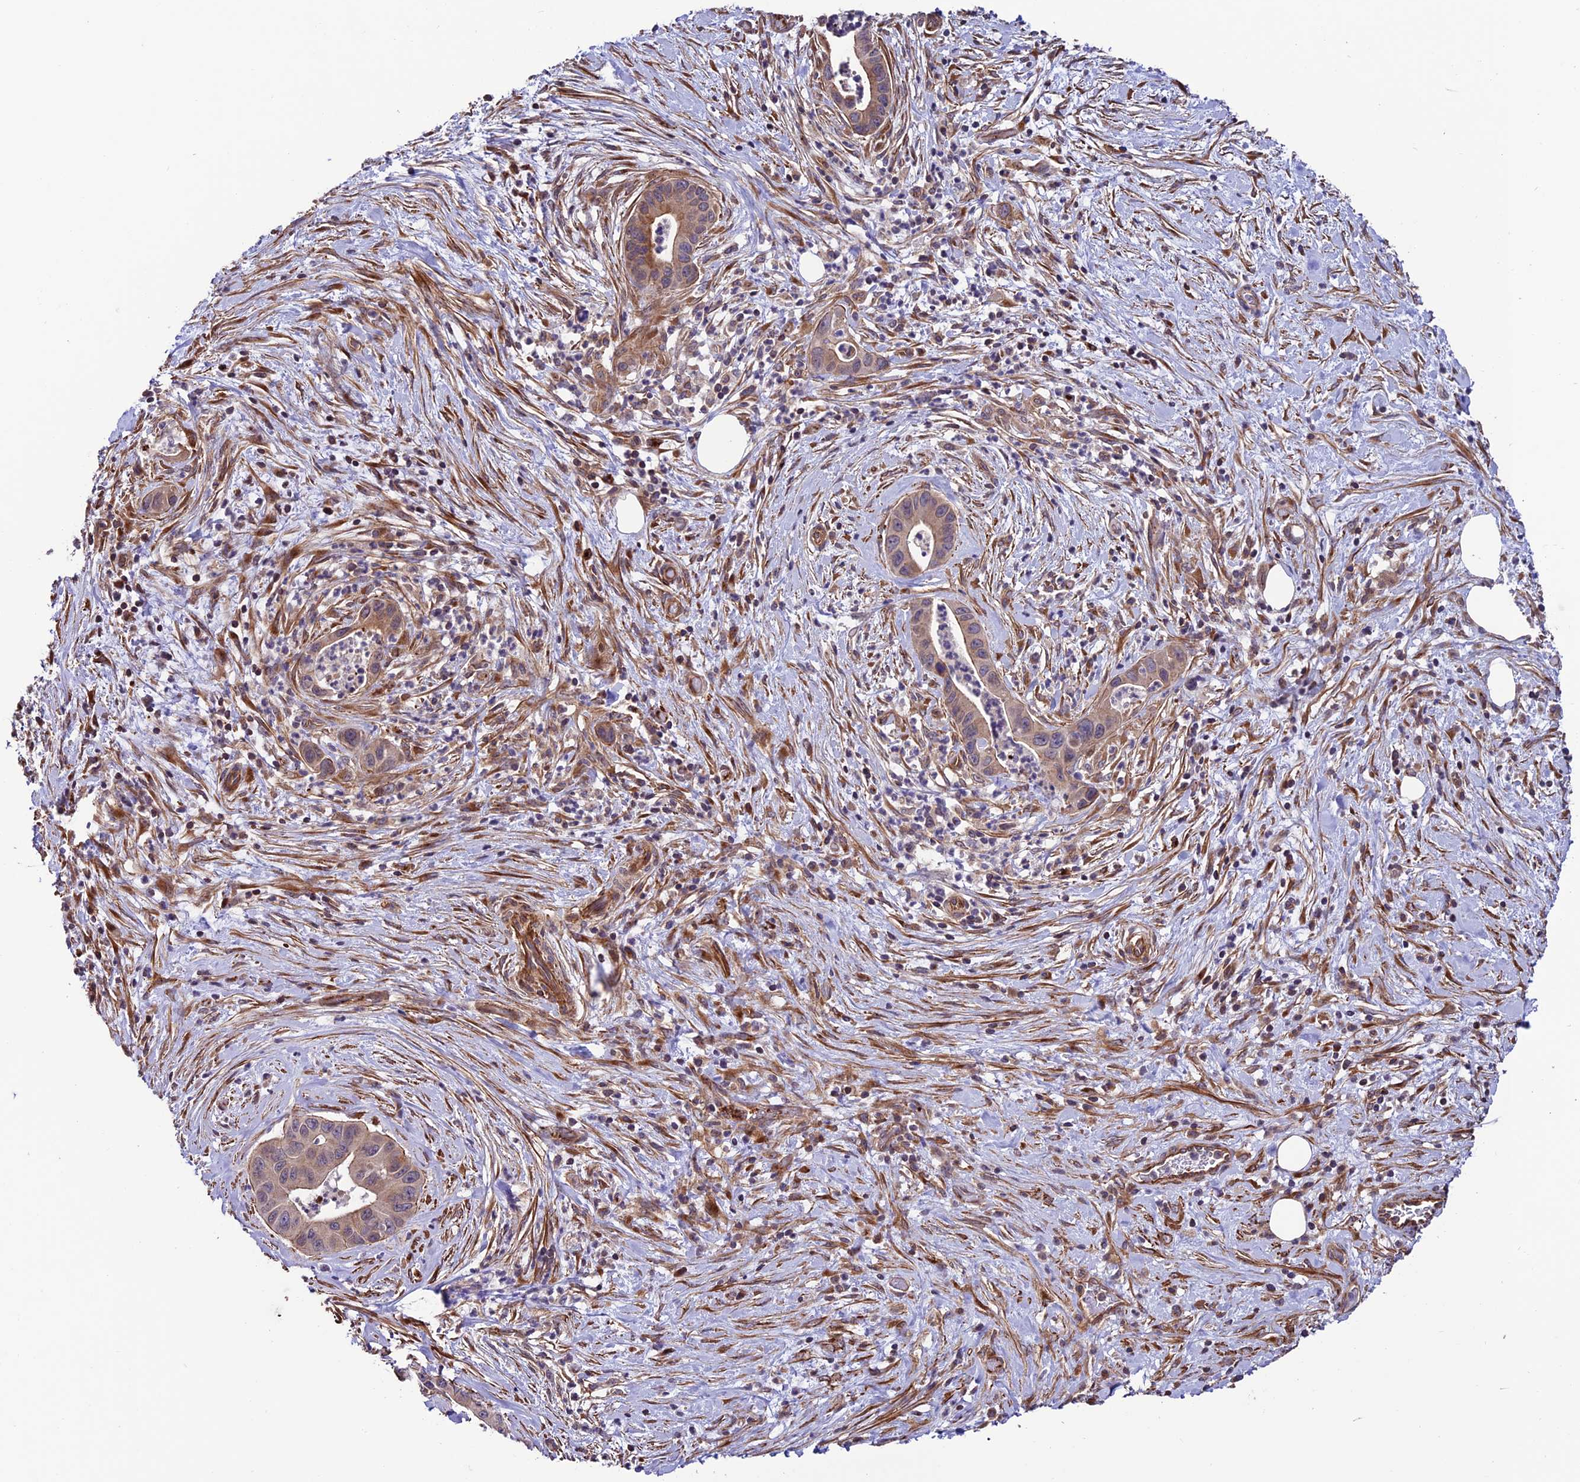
{"staining": {"intensity": "moderate", "quantity": "25%-75%", "location": "cytoplasmic/membranous"}, "tissue": "pancreatic cancer", "cell_type": "Tumor cells", "image_type": "cancer", "snomed": [{"axis": "morphology", "description": "Adenocarcinoma, NOS"}, {"axis": "topography", "description": "Pancreas"}], "caption": "Pancreatic cancer (adenocarcinoma) tissue exhibits moderate cytoplasmic/membranous staining in about 25%-75% of tumor cells, visualized by immunohistochemistry. (IHC, brightfield microscopy, high magnification).", "gene": "TNIP3", "patient": {"sex": "male", "age": 73}}